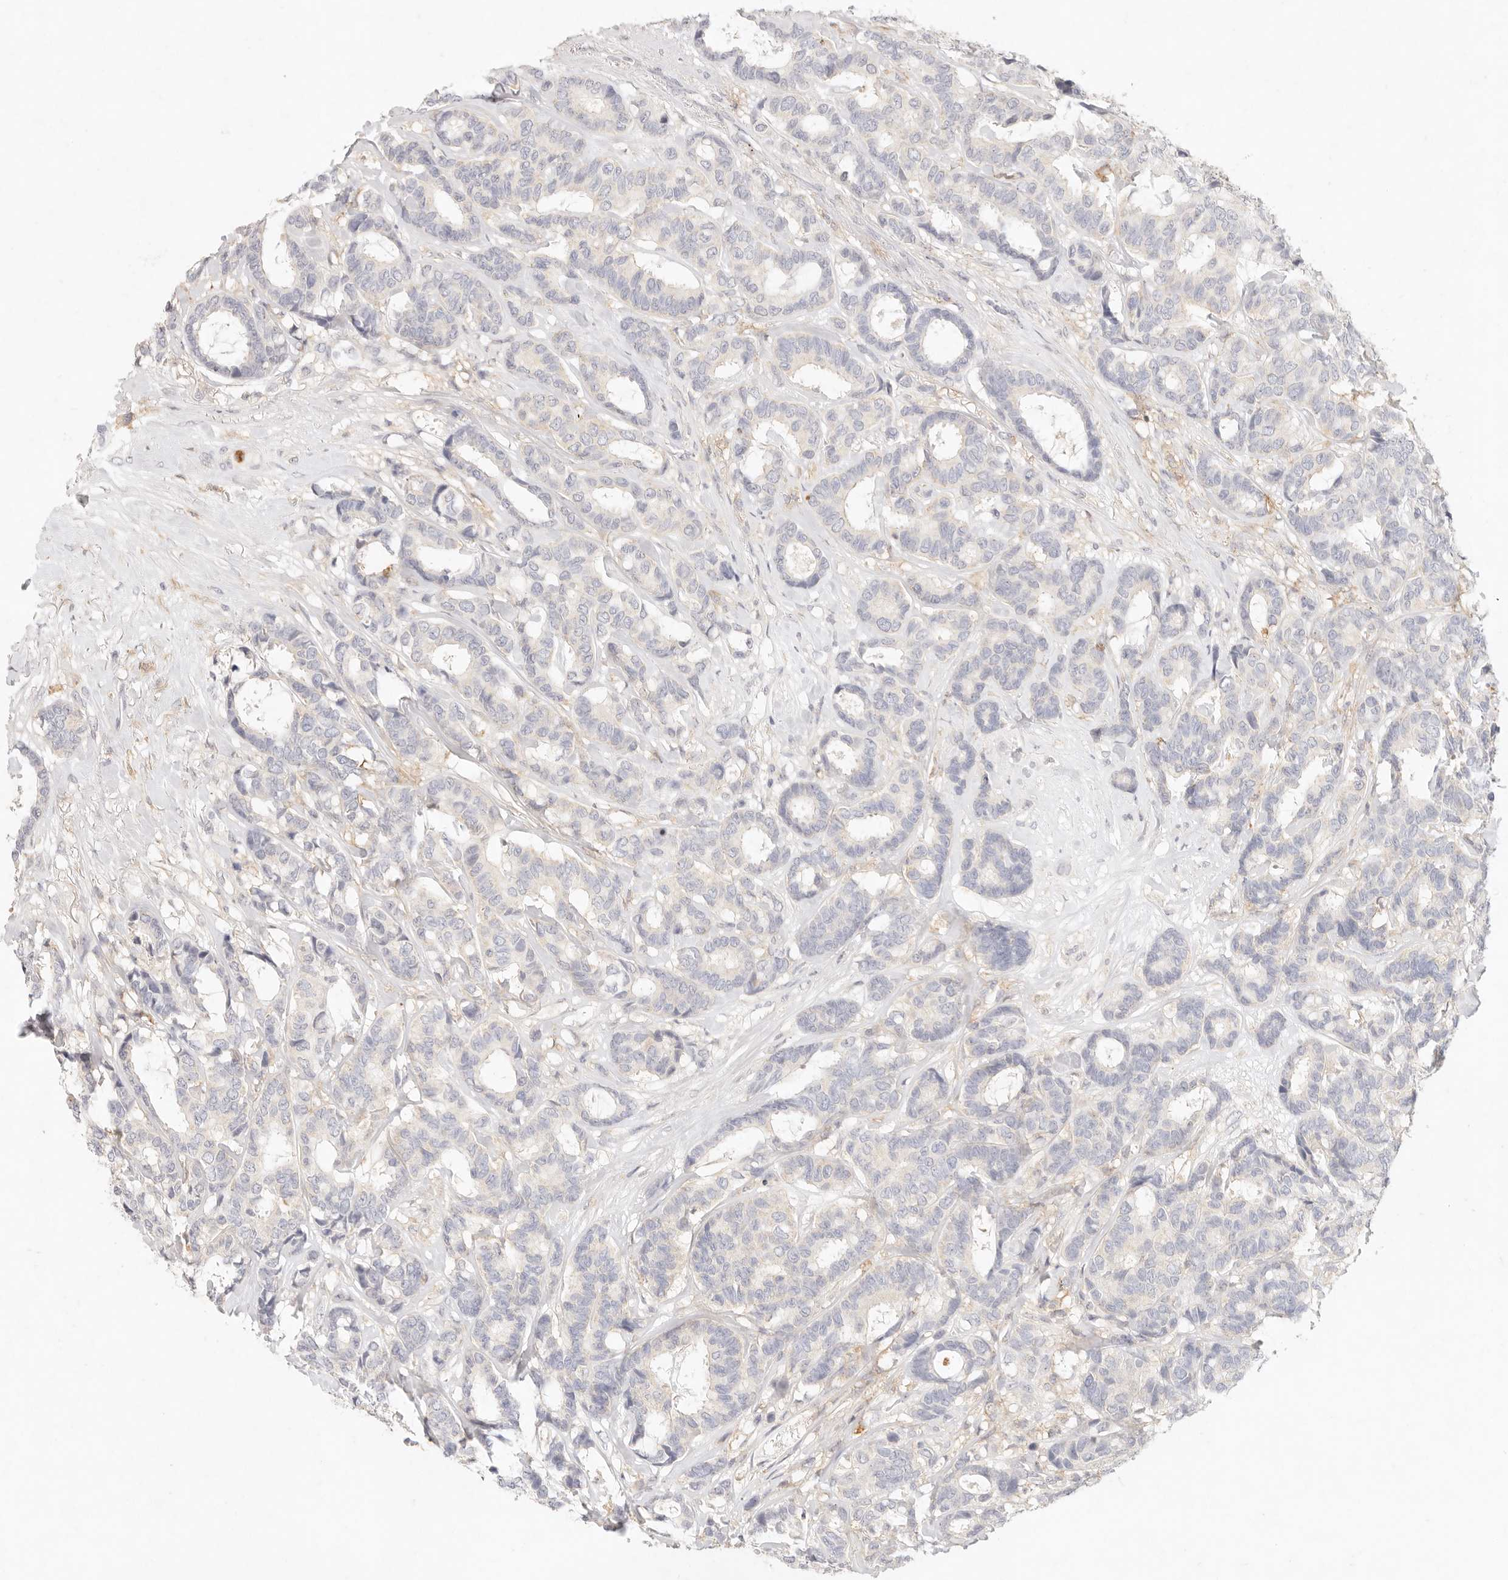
{"staining": {"intensity": "negative", "quantity": "none", "location": "none"}, "tissue": "breast cancer", "cell_type": "Tumor cells", "image_type": "cancer", "snomed": [{"axis": "morphology", "description": "Duct carcinoma"}, {"axis": "topography", "description": "Breast"}], "caption": "Human breast invasive ductal carcinoma stained for a protein using immunohistochemistry (IHC) reveals no positivity in tumor cells.", "gene": "GPR84", "patient": {"sex": "female", "age": 87}}